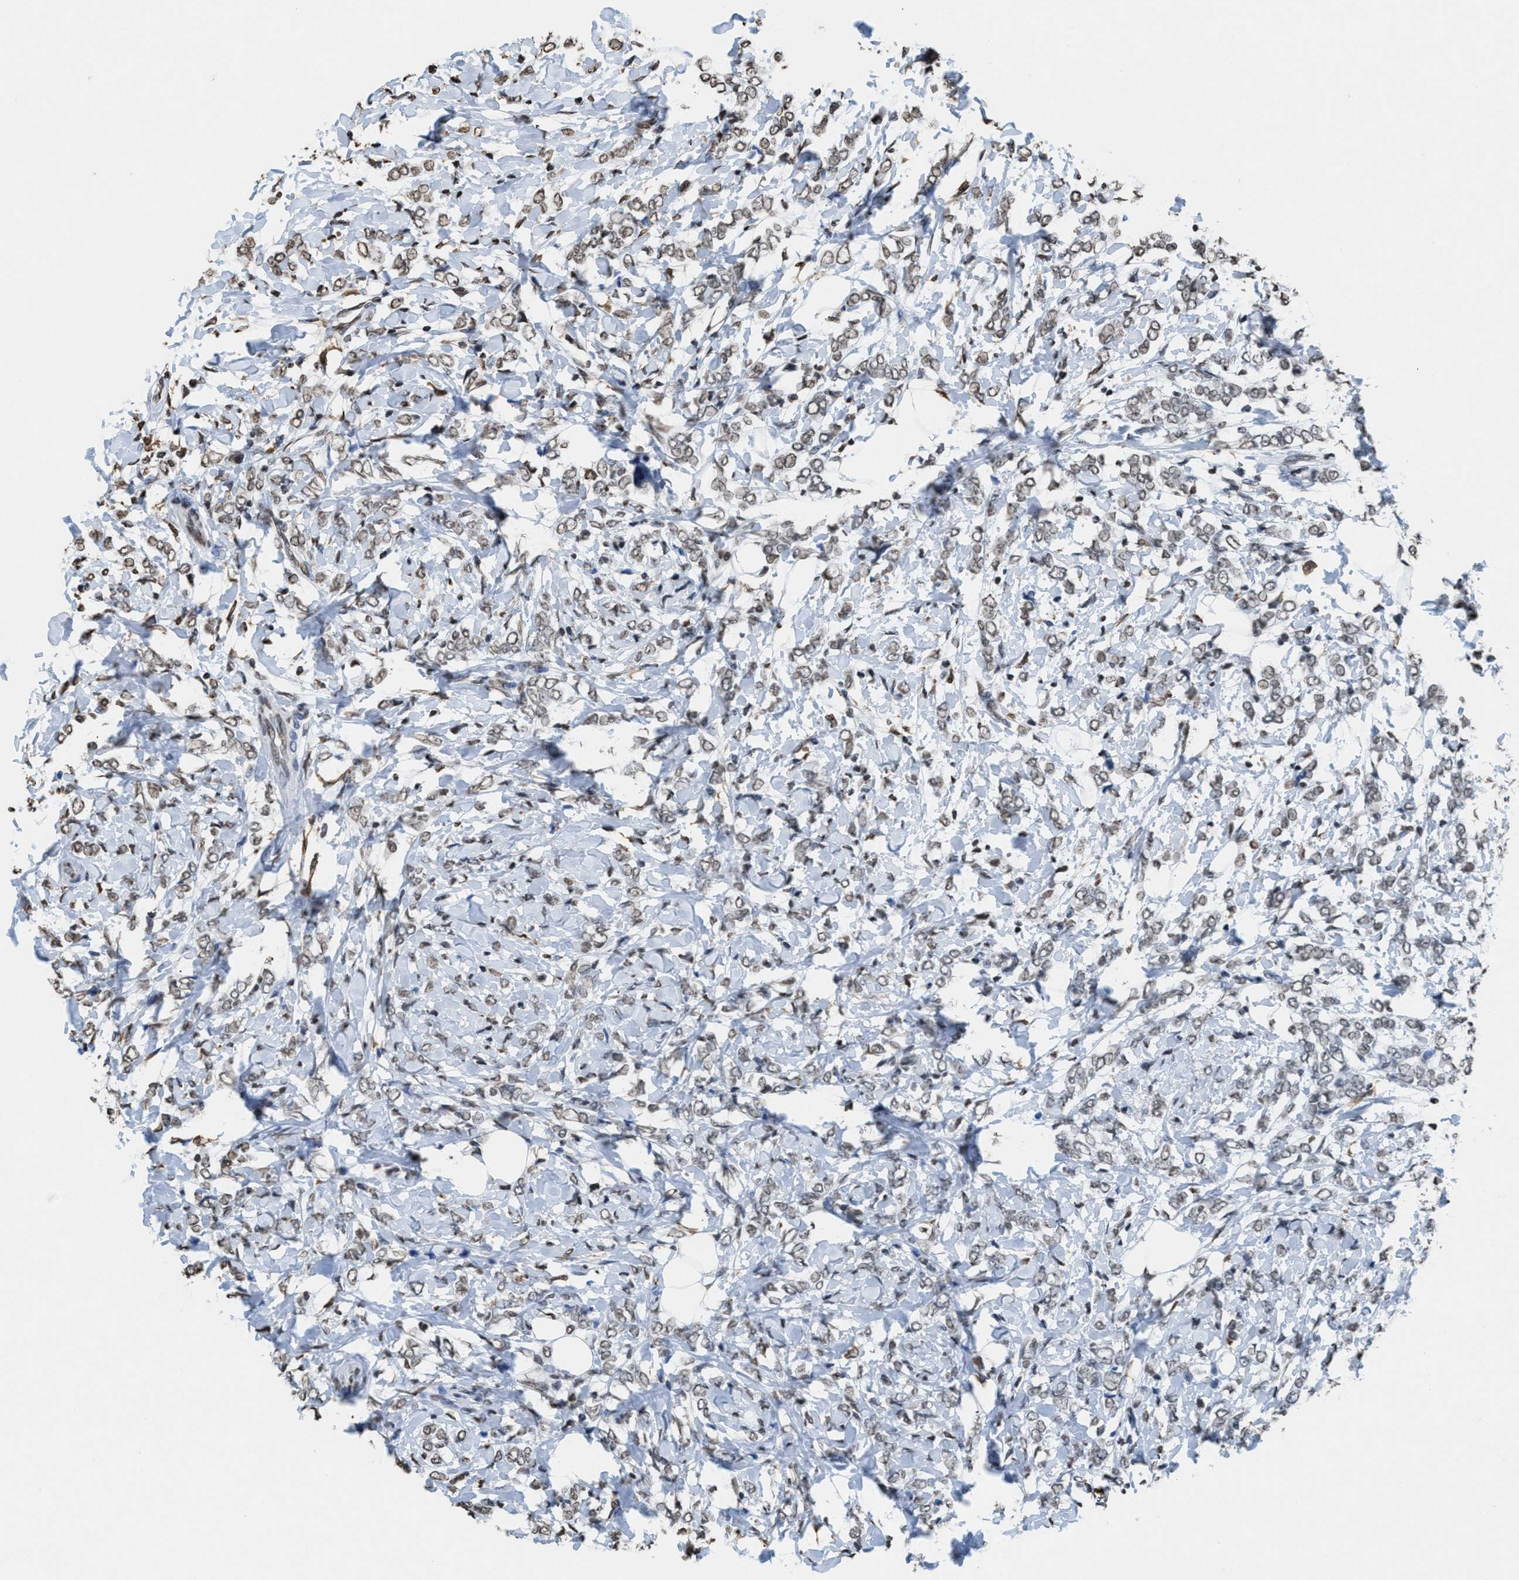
{"staining": {"intensity": "weak", "quantity": ">75%", "location": "cytoplasmic/membranous,nuclear"}, "tissue": "breast cancer", "cell_type": "Tumor cells", "image_type": "cancer", "snomed": [{"axis": "morphology", "description": "Normal tissue, NOS"}, {"axis": "morphology", "description": "Lobular carcinoma"}, {"axis": "topography", "description": "Breast"}], "caption": "DAB immunohistochemical staining of human breast cancer (lobular carcinoma) demonstrates weak cytoplasmic/membranous and nuclear protein staining in about >75% of tumor cells.", "gene": "NUP88", "patient": {"sex": "female", "age": 47}}